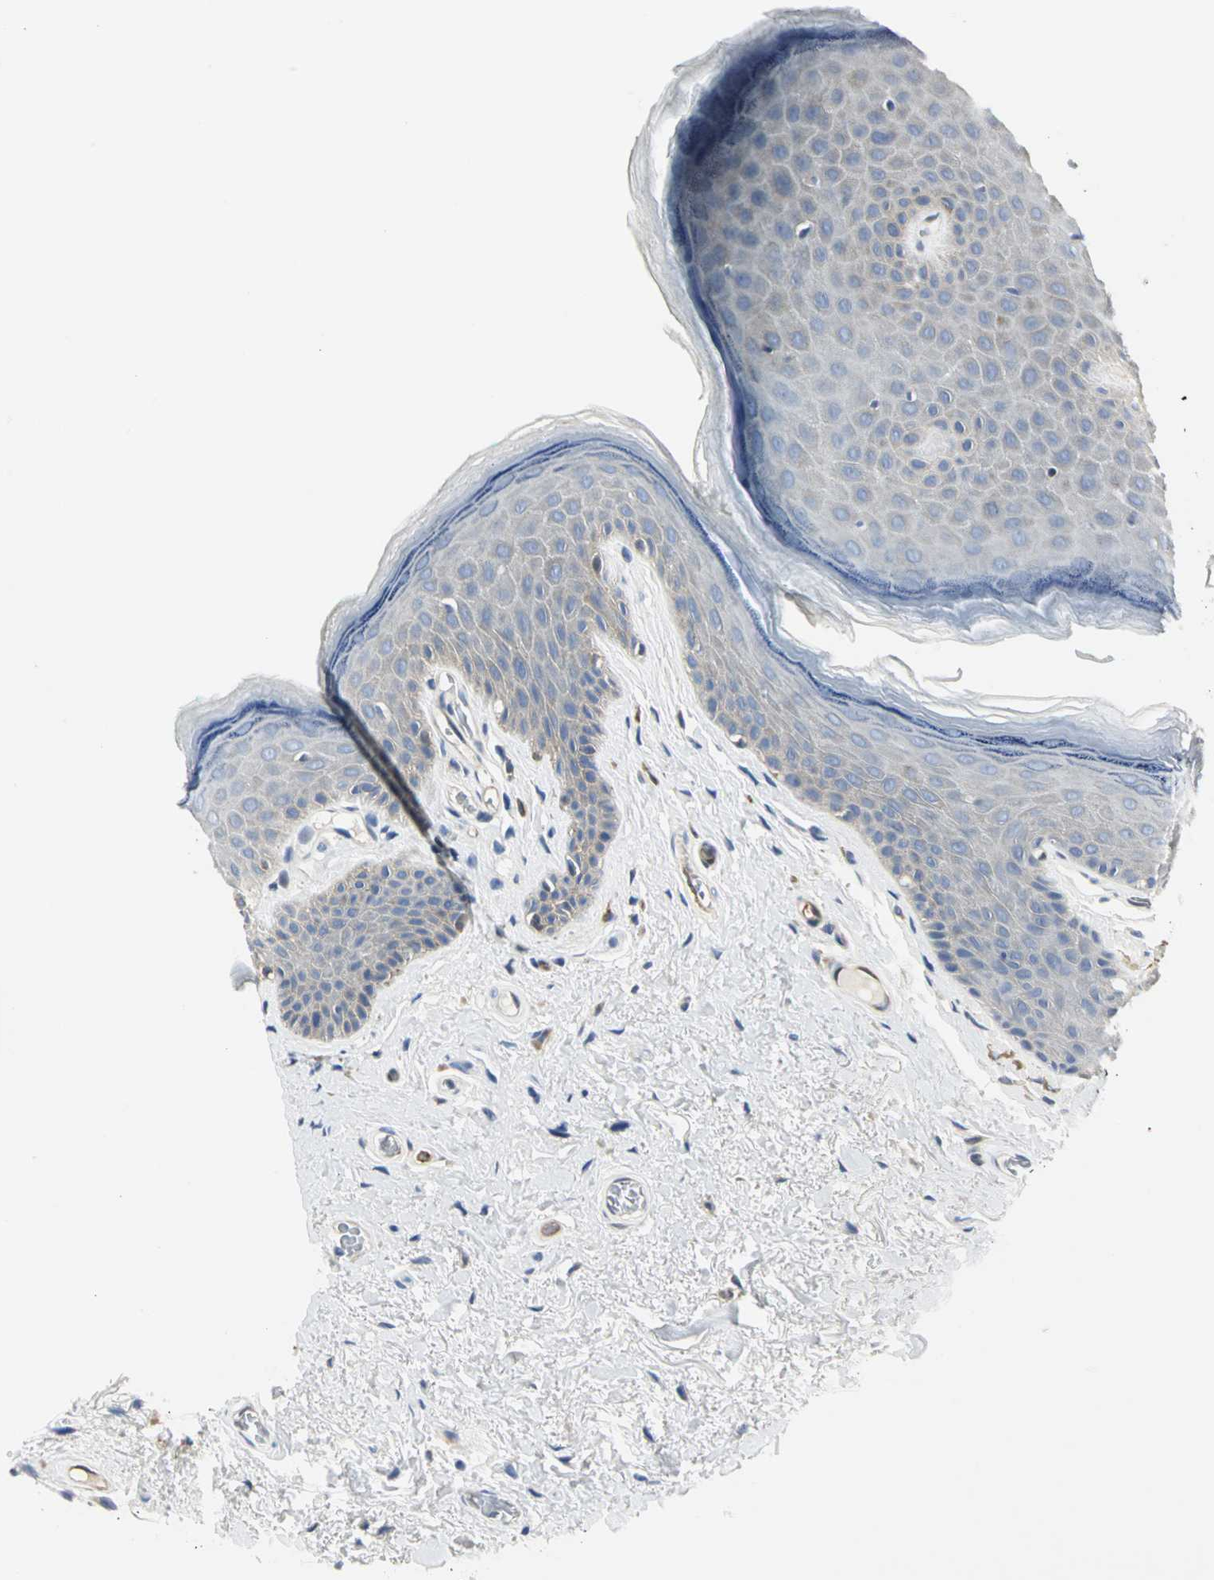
{"staining": {"intensity": "moderate", "quantity": "<25%", "location": "cytoplasmic/membranous"}, "tissue": "skin", "cell_type": "Epidermal cells", "image_type": "normal", "snomed": [{"axis": "morphology", "description": "Normal tissue, NOS"}, {"axis": "topography", "description": "Anal"}], "caption": "This is a histology image of immunohistochemistry (IHC) staining of unremarkable skin, which shows moderate positivity in the cytoplasmic/membranous of epidermal cells.", "gene": "CHRNB1", "patient": {"sex": "male", "age": 74}}